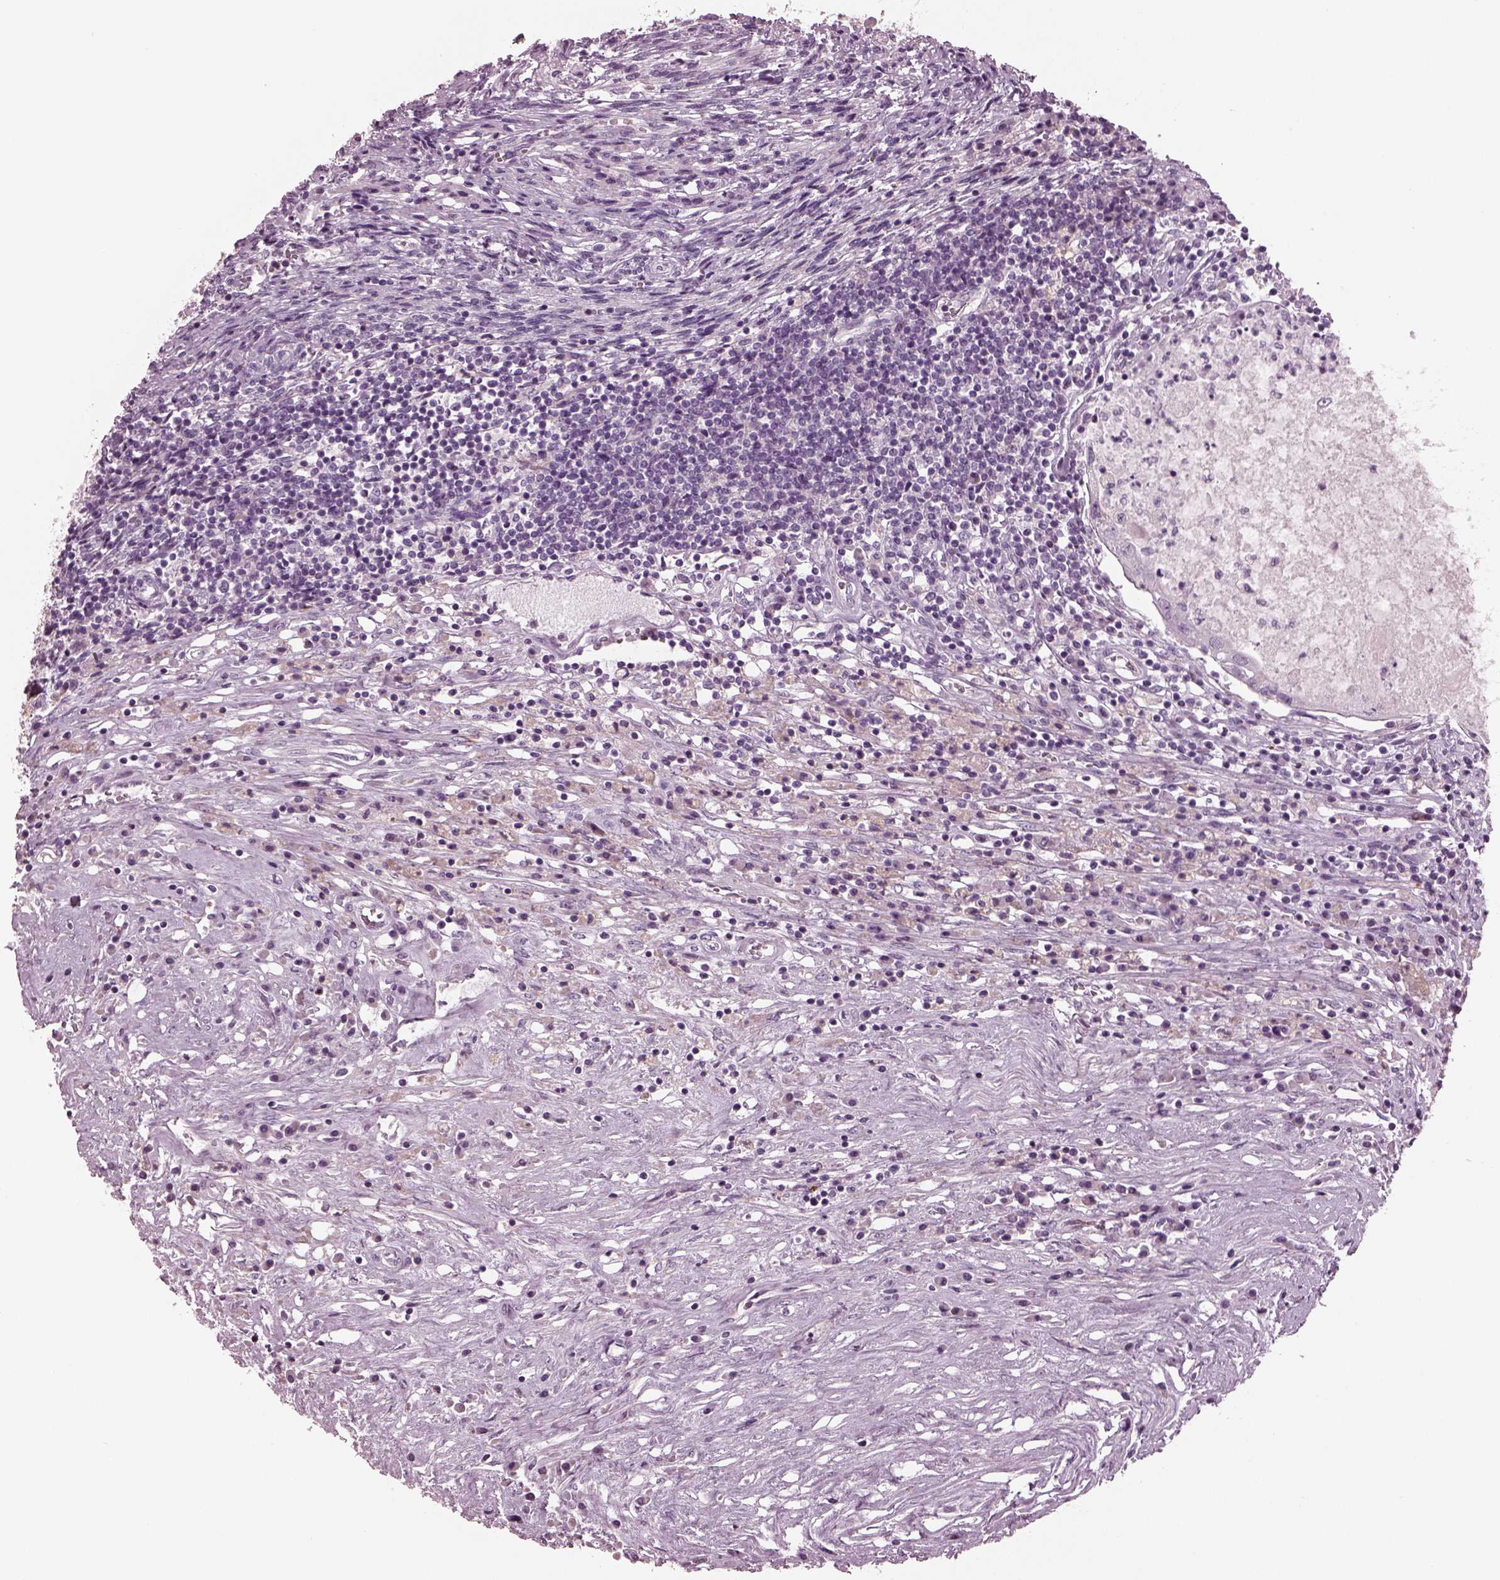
{"staining": {"intensity": "negative", "quantity": "none", "location": "none"}, "tissue": "testis cancer", "cell_type": "Tumor cells", "image_type": "cancer", "snomed": [{"axis": "morphology", "description": "Carcinoma, Embryonal, NOS"}, {"axis": "topography", "description": "Testis"}], "caption": "The histopathology image displays no staining of tumor cells in testis cancer.", "gene": "GDF11", "patient": {"sex": "male", "age": 37}}